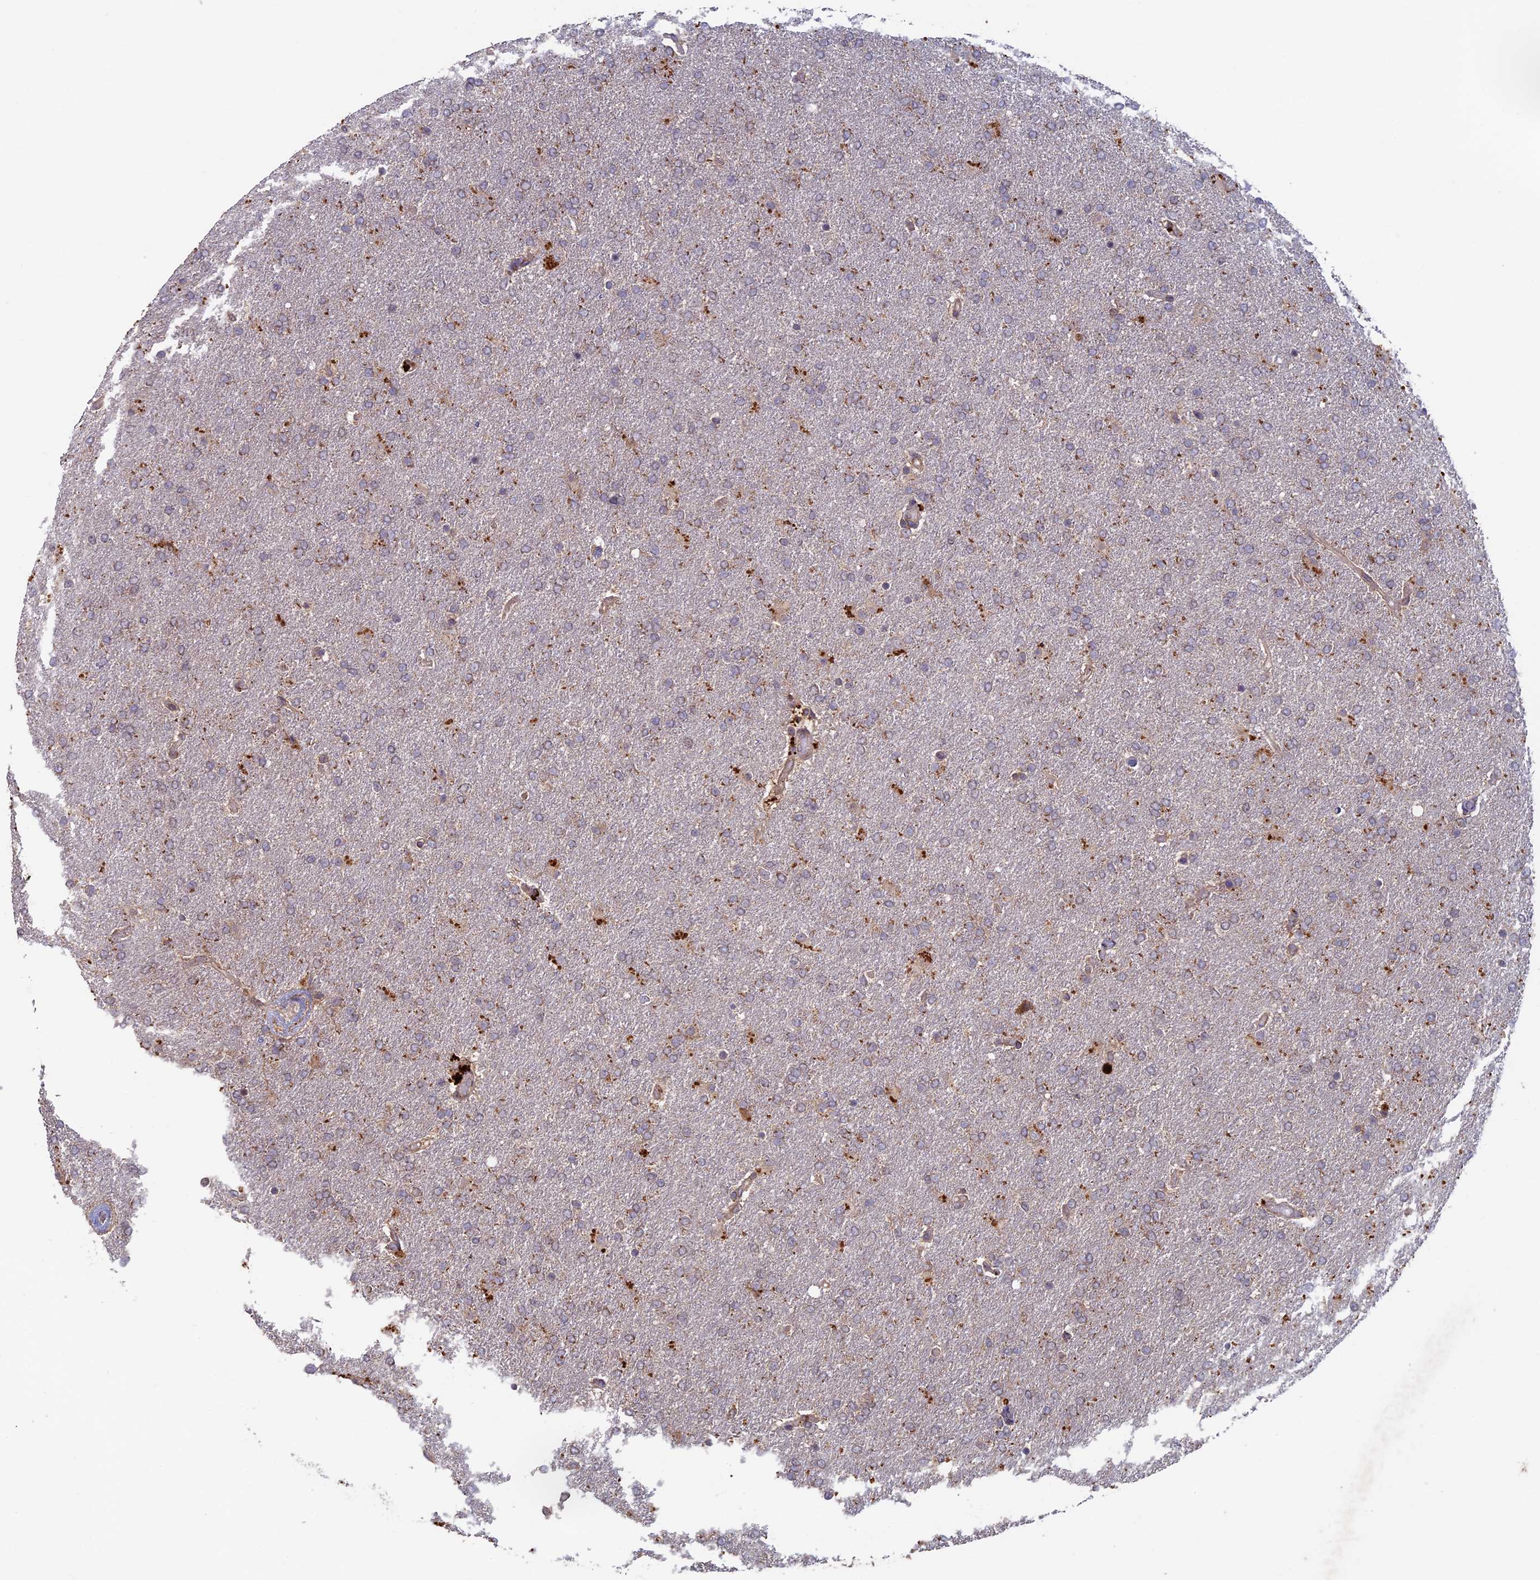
{"staining": {"intensity": "negative", "quantity": "none", "location": "none"}, "tissue": "glioma", "cell_type": "Tumor cells", "image_type": "cancer", "snomed": [{"axis": "morphology", "description": "Glioma, malignant, High grade"}, {"axis": "topography", "description": "Brain"}], "caption": "Human glioma stained for a protein using immunohistochemistry reveals no expression in tumor cells.", "gene": "RCCD1", "patient": {"sex": "male", "age": 72}}